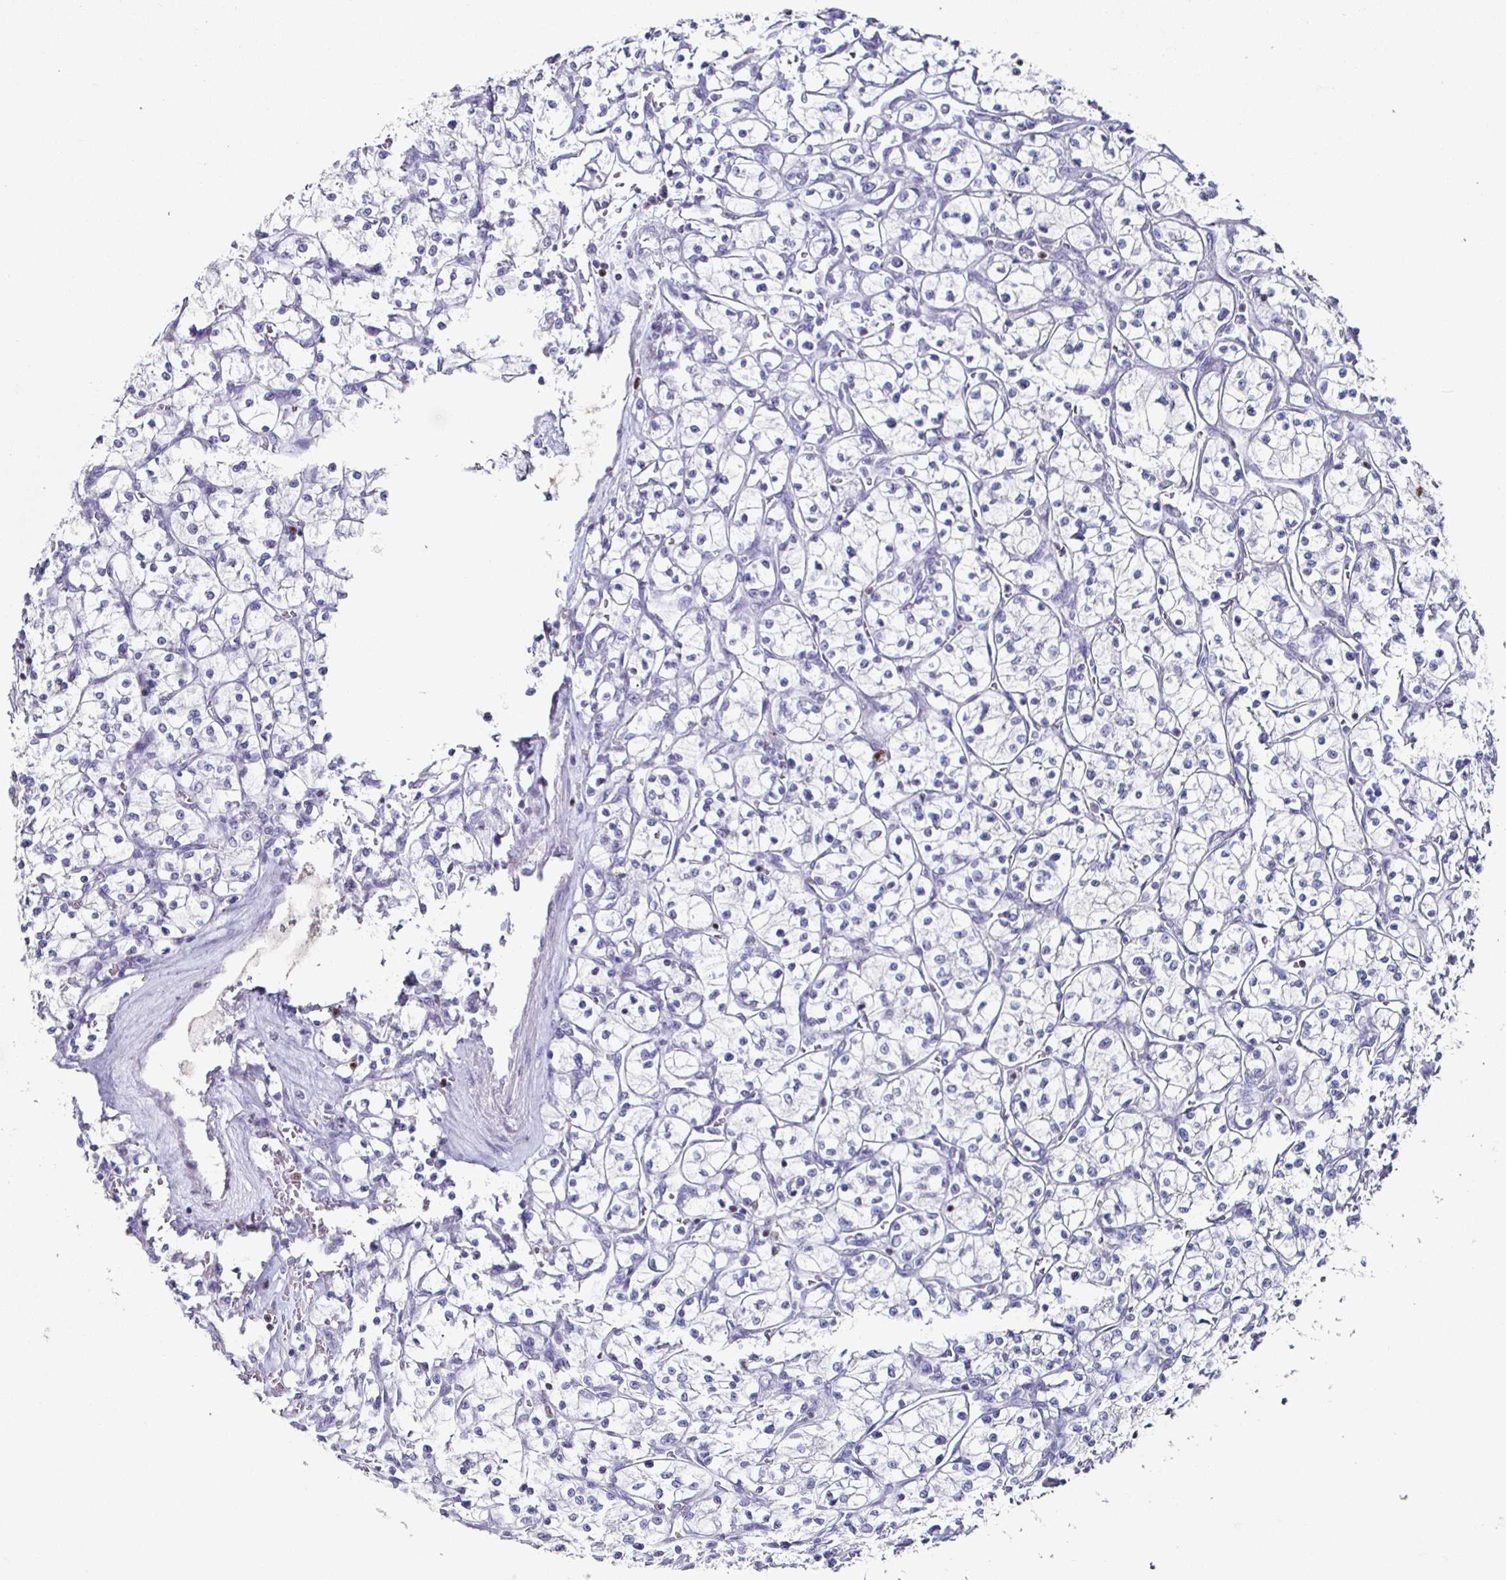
{"staining": {"intensity": "negative", "quantity": "none", "location": "none"}, "tissue": "renal cancer", "cell_type": "Tumor cells", "image_type": "cancer", "snomed": [{"axis": "morphology", "description": "Adenocarcinoma, NOS"}, {"axis": "topography", "description": "Kidney"}], "caption": "Immunohistochemistry histopathology image of neoplastic tissue: human adenocarcinoma (renal) stained with DAB demonstrates no significant protein staining in tumor cells. (Immunohistochemistry, brightfield microscopy, high magnification).", "gene": "RUNX2", "patient": {"sex": "female", "age": 64}}